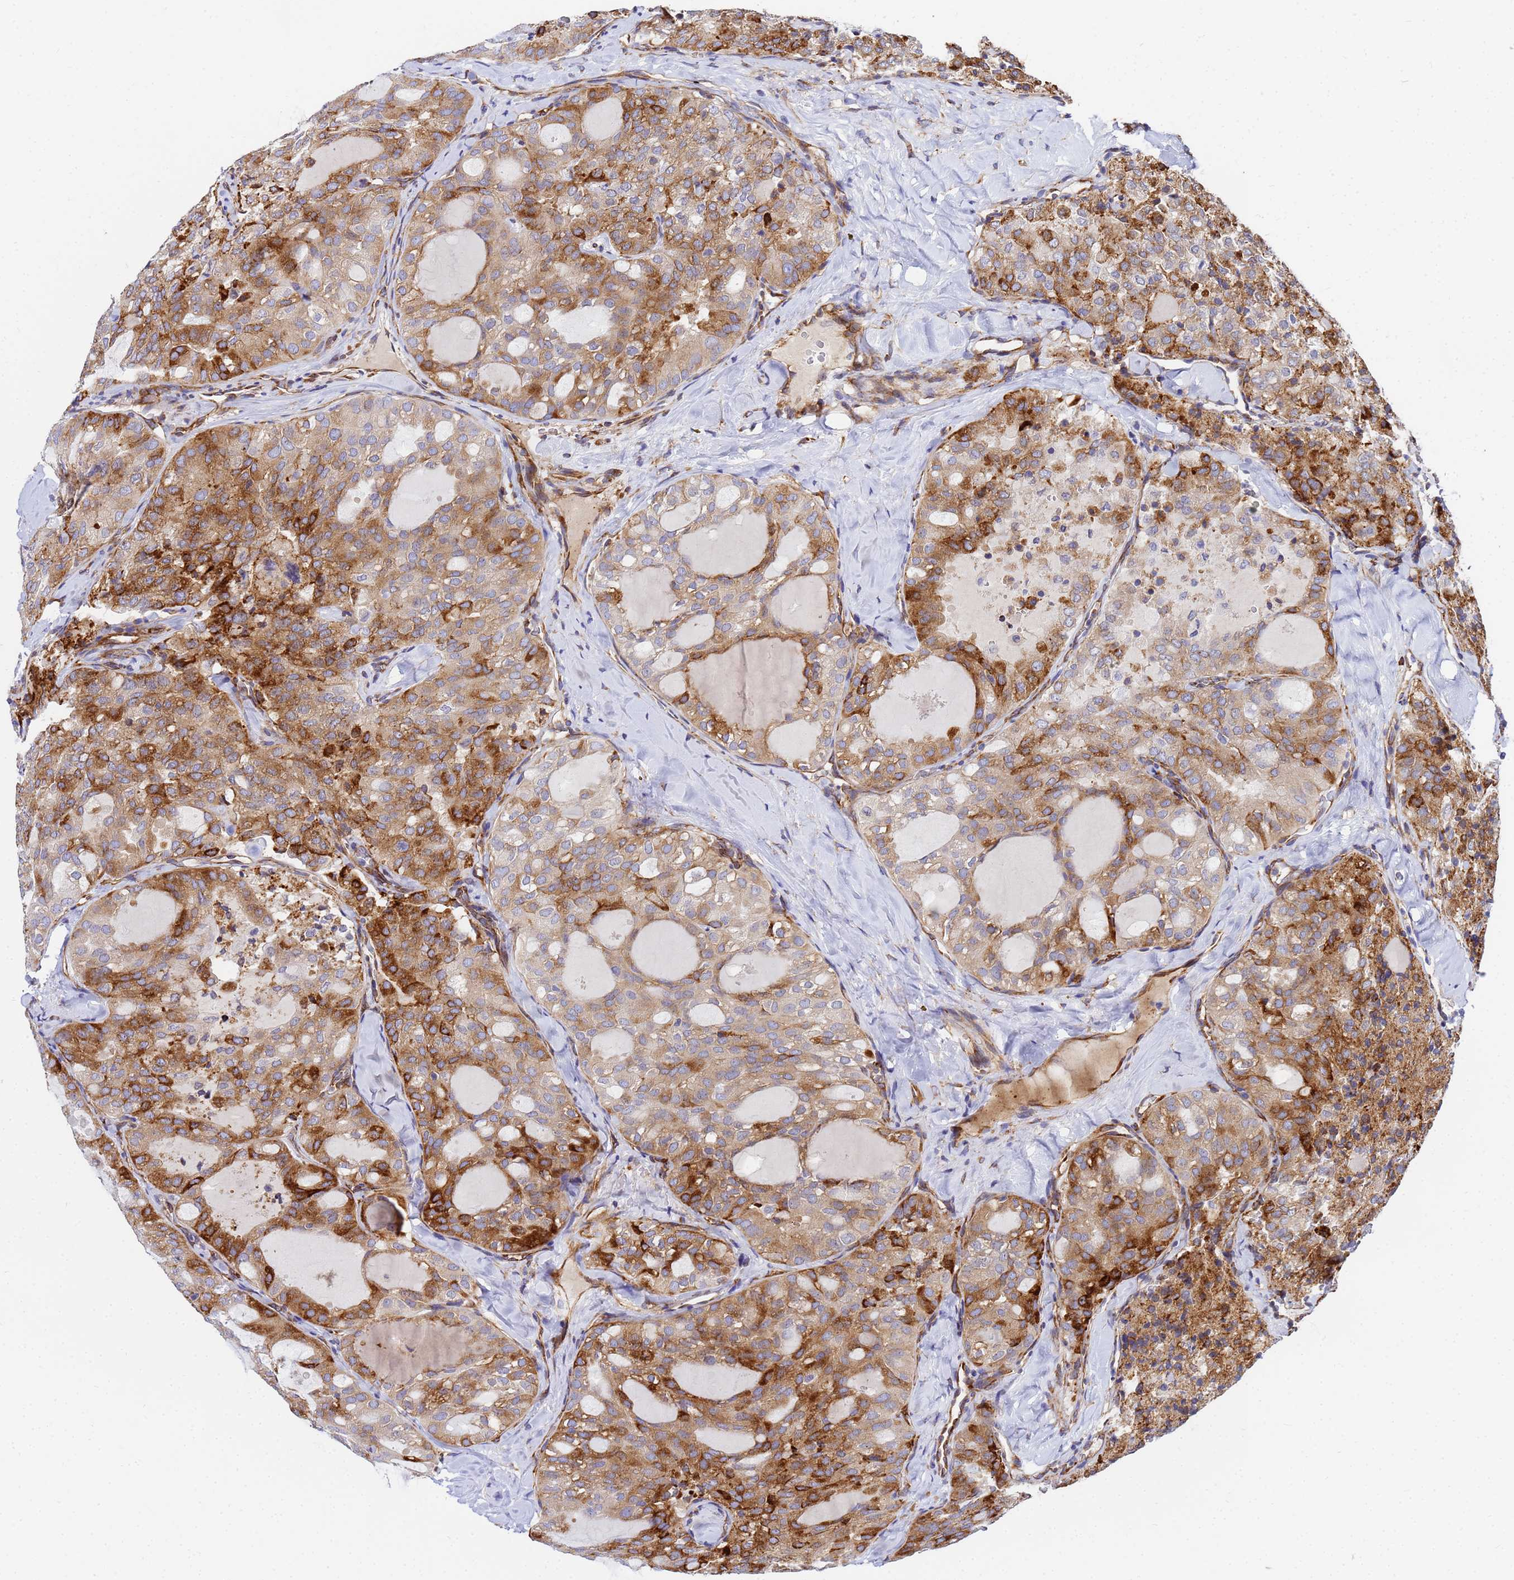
{"staining": {"intensity": "strong", "quantity": "25%-75%", "location": "cytoplasmic/membranous"}, "tissue": "thyroid cancer", "cell_type": "Tumor cells", "image_type": "cancer", "snomed": [{"axis": "morphology", "description": "Follicular adenoma carcinoma, NOS"}, {"axis": "topography", "description": "Thyroid gland"}], "caption": "Human thyroid cancer stained with a brown dye reveals strong cytoplasmic/membranous positive positivity in about 25%-75% of tumor cells.", "gene": "POM121", "patient": {"sex": "male", "age": 75}}